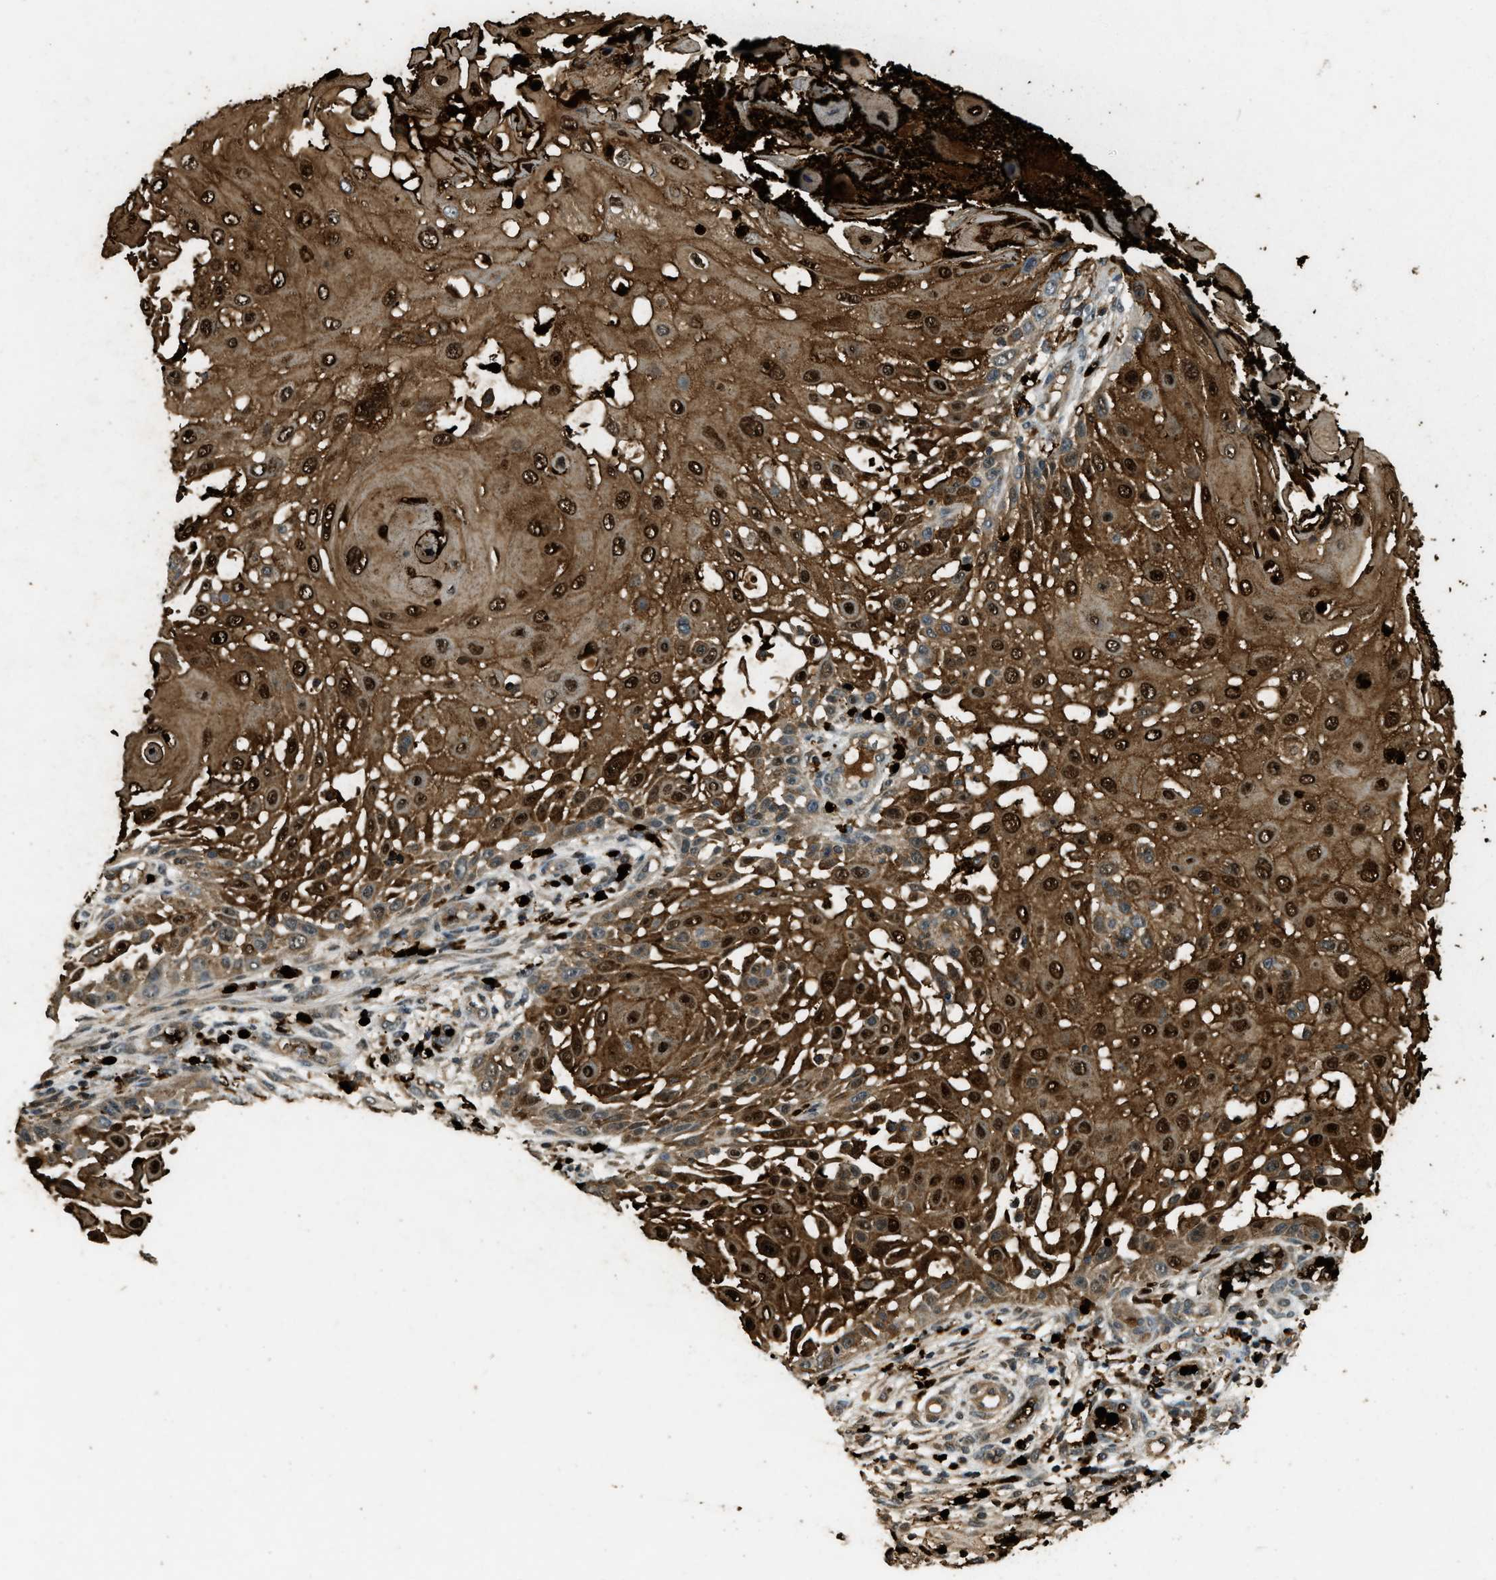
{"staining": {"intensity": "strong", "quantity": ">75%", "location": "cytoplasmic/membranous,nuclear"}, "tissue": "skin cancer", "cell_type": "Tumor cells", "image_type": "cancer", "snomed": [{"axis": "morphology", "description": "Squamous cell carcinoma, NOS"}, {"axis": "topography", "description": "Skin"}], "caption": "Immunohistochemistry of human skin squamous cell carcinoma displays high levels of strong cytoplasmic/membranous and nuclear positivity in approximately >75% of tumor cells.", "gene": "RNF141", "patient": {"sex": "female", "age": 44}}